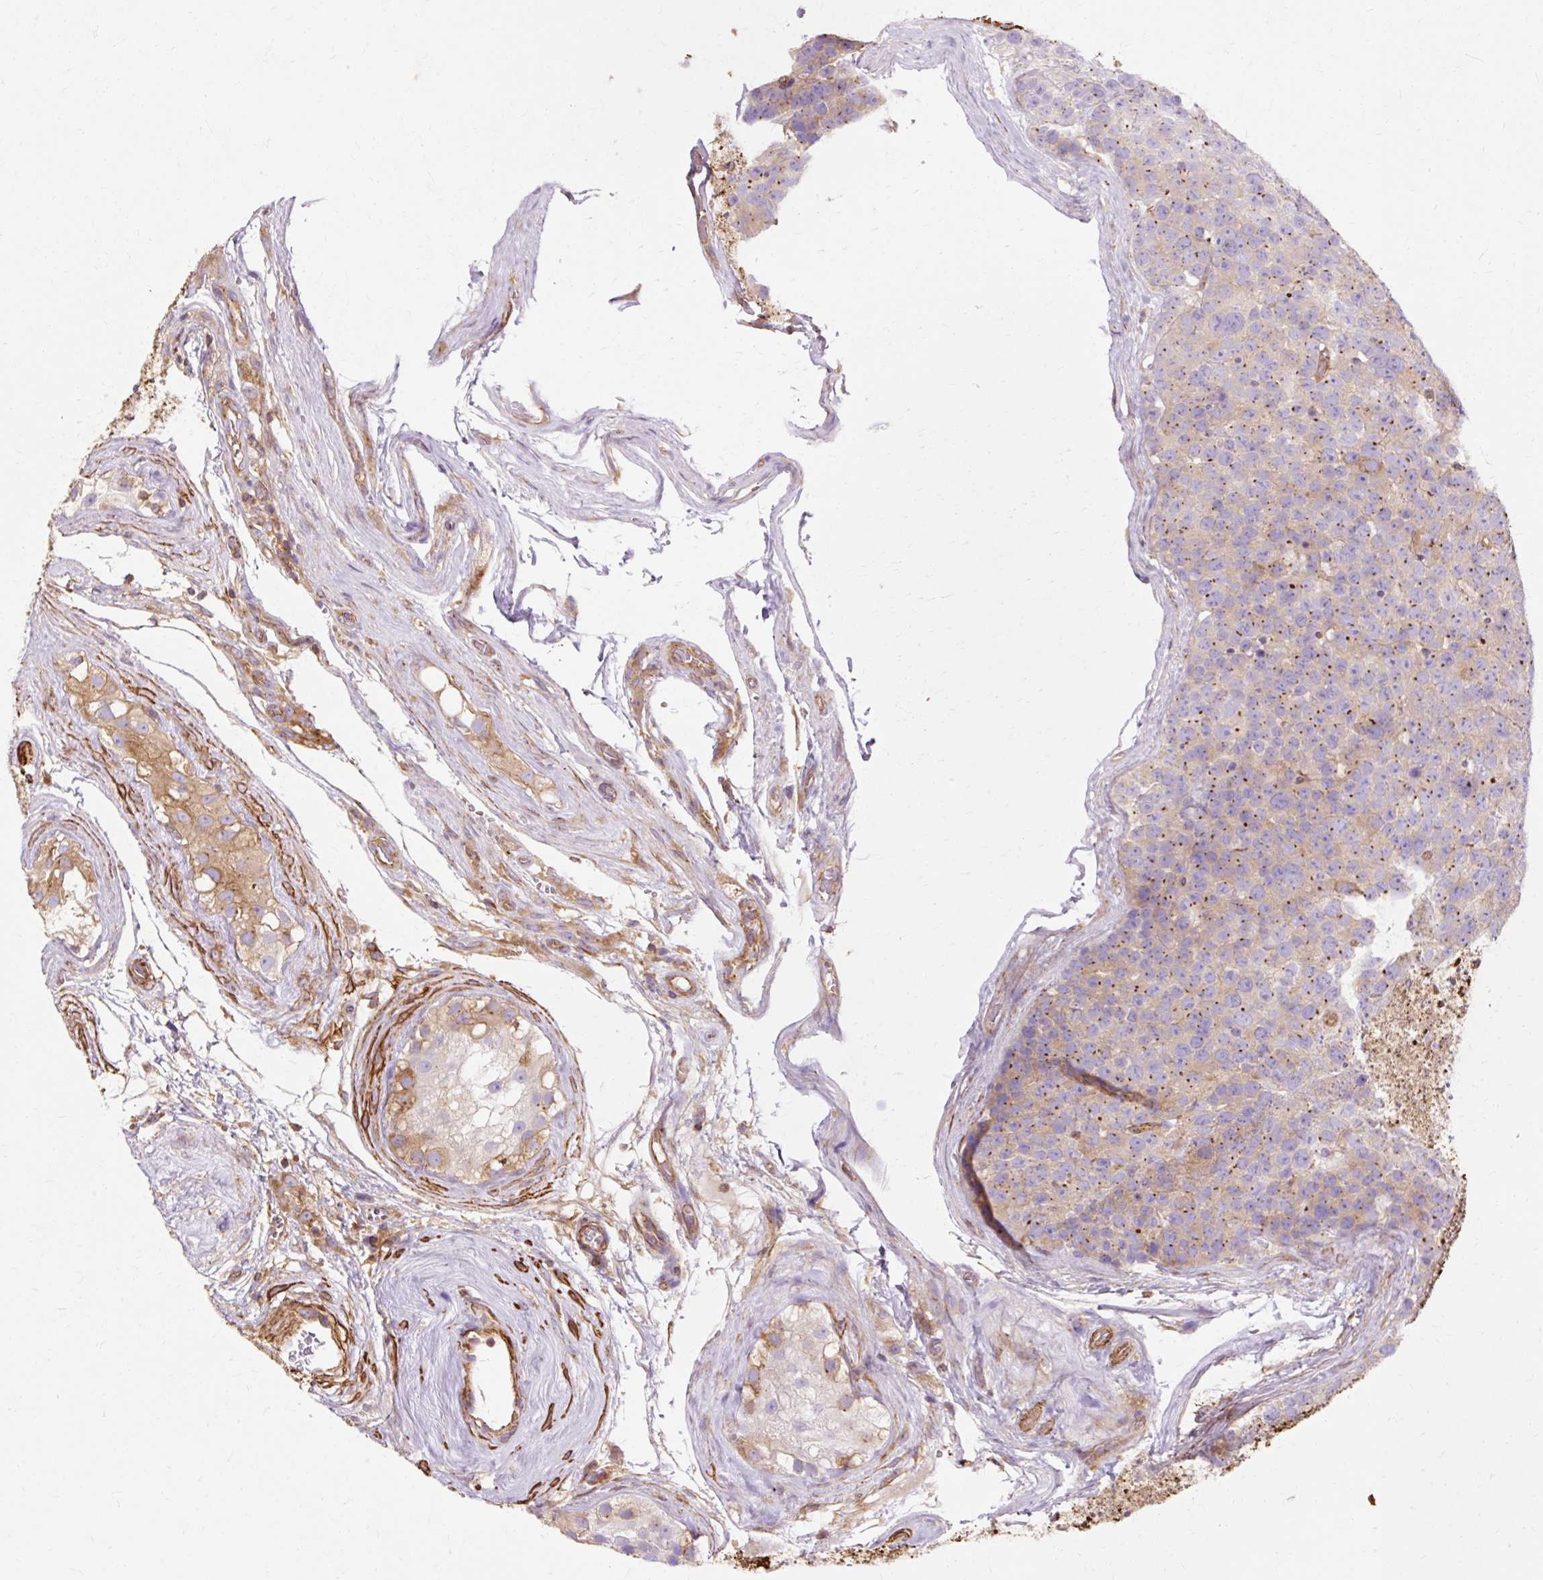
{"staining": {"intensity": "negative", "quantity": "none", "location": "none"}, "tissue": "testis cancer", "cell_type": "Tumor cells", "image_type": "cancer", "snomed": [{"axis": "morphology", "description": "Seminoma, NOS"}, {"axis": "topography", "description": "Testis"}], "caption": "Tumor cells show no significant expression in seminoma (testis).", "gene": "TBC1D2B", "patient": {"sex": "male", "age": 71}}